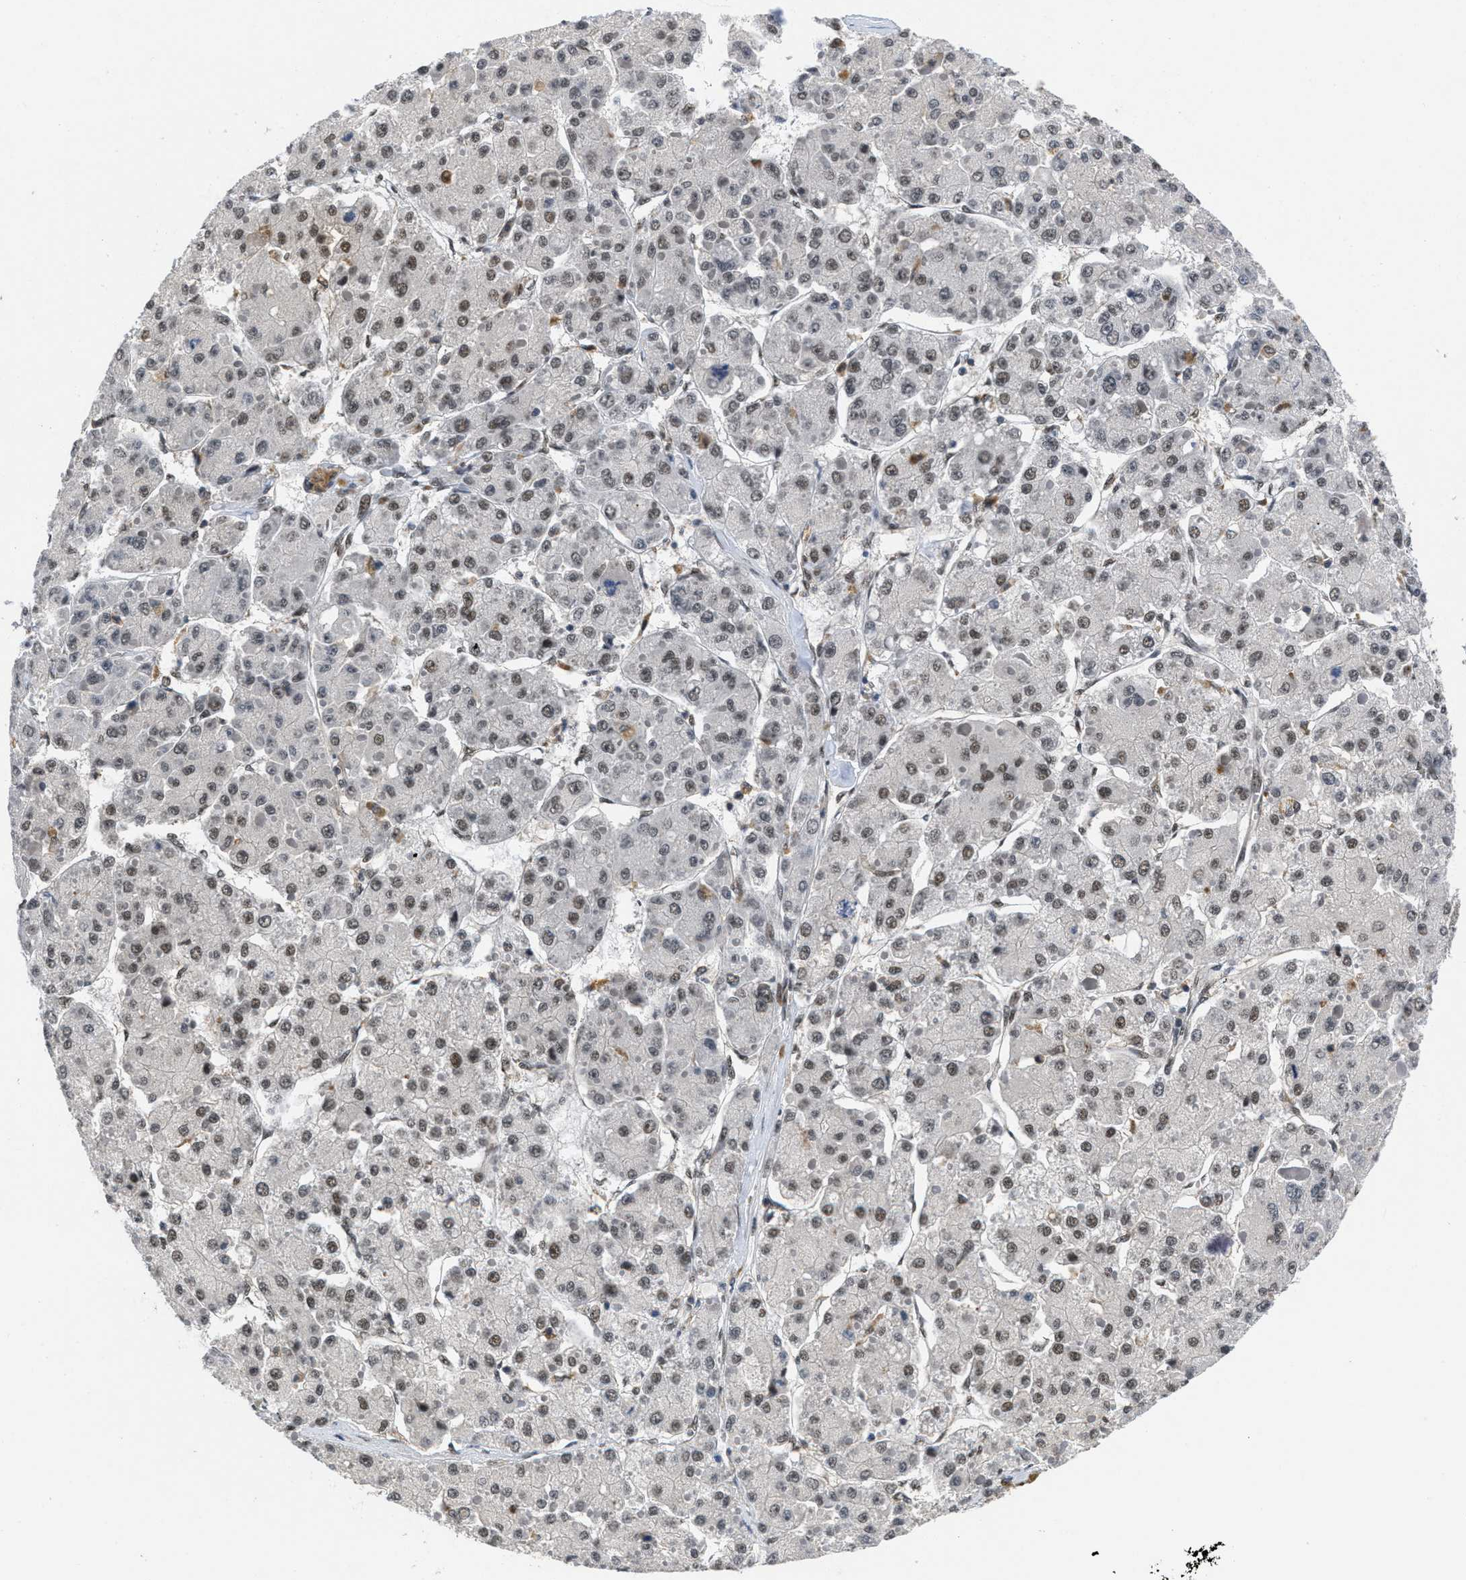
{"staining": {"intensity": "weak", "quantity": ">75%", "location": "cytoplasmic/membranous"}, "tissue": "liver cancer", "cell_type": "Tumor cells", "image_type": "cancer", "snomed": [{"axis": "morphology", "description": "Carcinoma, Hepatocellular, NOS"}, {"axis": "topography", "description": "Liver"}], "caption": "Liver hepatocellular carcinoma tissue demonstrates weak cytoplasmic/membranous staining in approximately >75% of tumor cells The staining was performed using DAB to visualize the protein expression in brown, while the nuclei were stained in blue with hematoxylin (Magnification: 20x).", "gene": "CUL4B", "patient": {"sex": "female", "age": 73}}